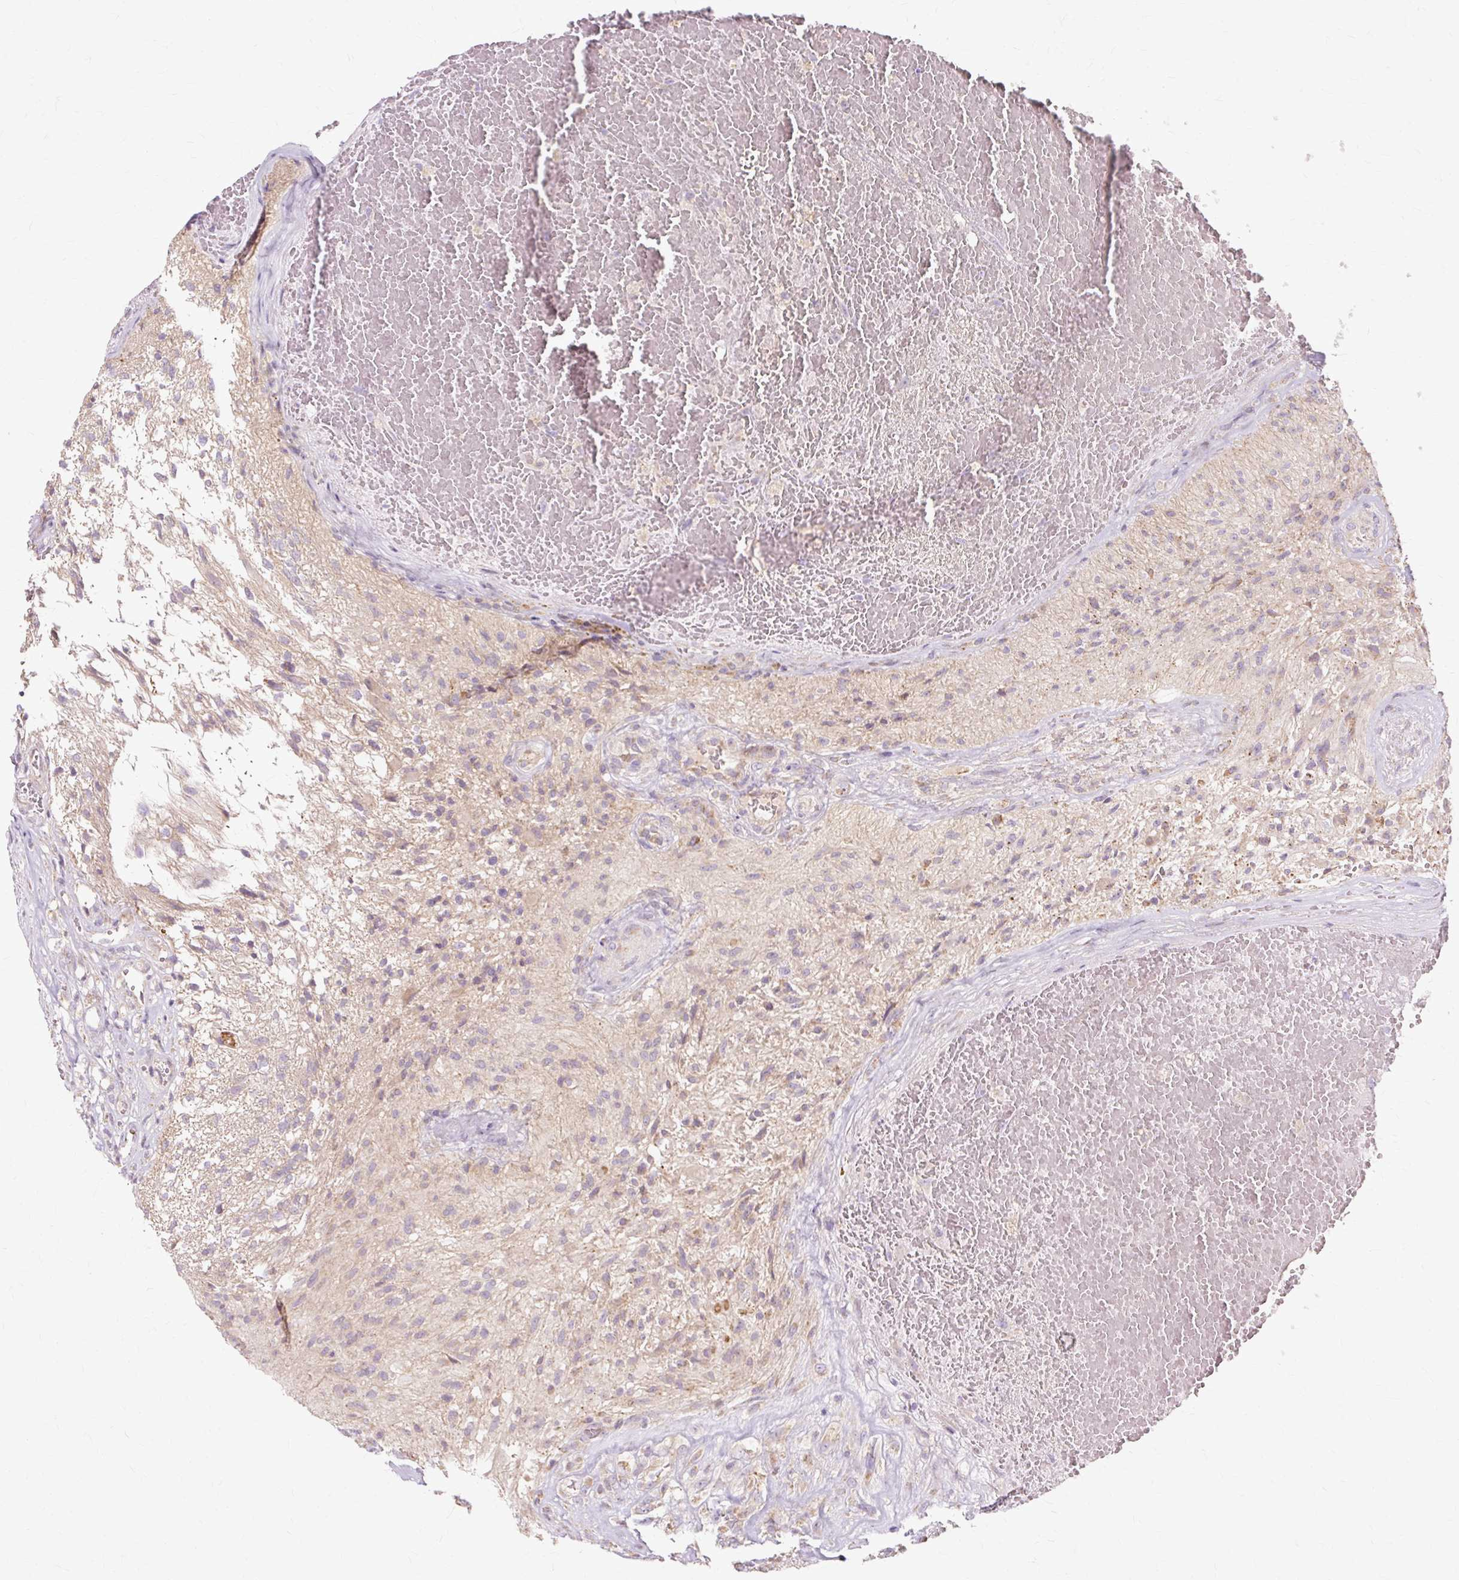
{"staining": {"intensity": "negative", "quantity": "none", "location": "none"}, "tissue": "glioma", "cell_type": "Tumor cells", "image_type": "cancer", "snomed": [{"axis": "morphology", "description": "Glioma, malignant, High grade"}, {"axis": "topography", "description": "Brain"}], "caption": "Photomicrograph shows no significant protein staining in tumor cells of malignant glioma (high-grade).", "gene": "PDZD2", "patient": {"sex": "male", "age": 56}}